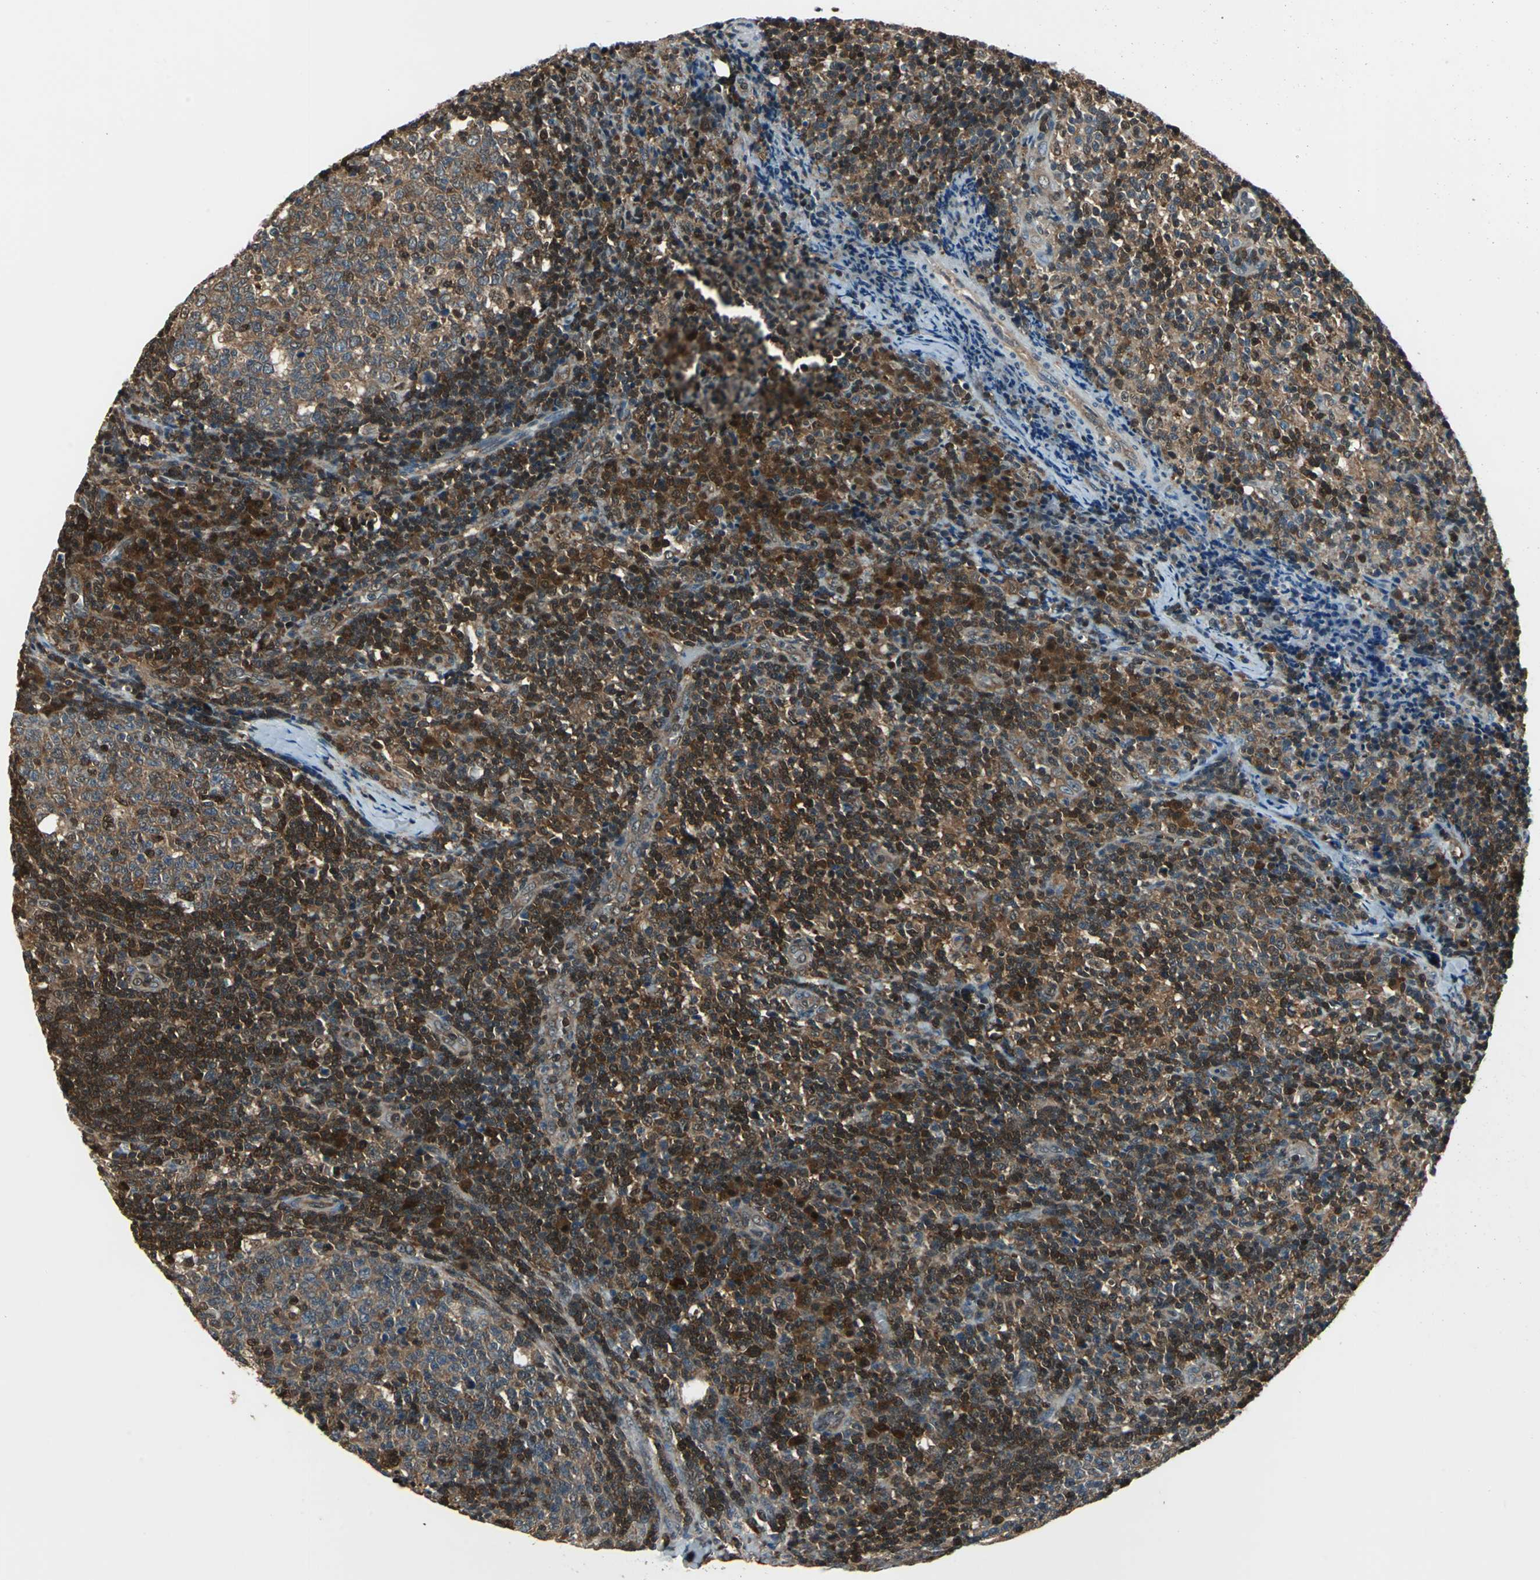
{"staining": {"intensity": "moderate", "quantity": ">75%", "location": "cytoplasmic/membranous,nuclear"}, "tissue": "lymph node", "cell_type": "Germinal center cells", "image_type": "normal", "snomed": [{"axis": "morphology", "description": "Normal tissue, NOS"}, {"axis": "morphology", "description": "Inflammation, NOS"}, {"axis": "topography", "description": "Lymph node"}], "caption": "A high-resolution micrograph shows immunohistochemistry staining of benign lymph node, which demonstrates moderate cytoplasmic/membranous,nuclear staining in about >75% of germinal center cells. The protein of interest is stained brown, and the nuclei are stained in blue (DAB IHC with brightfield microscopy, high magnification).", "gene": "PSME1", "patient": {"sex": "male", "age": 55}}